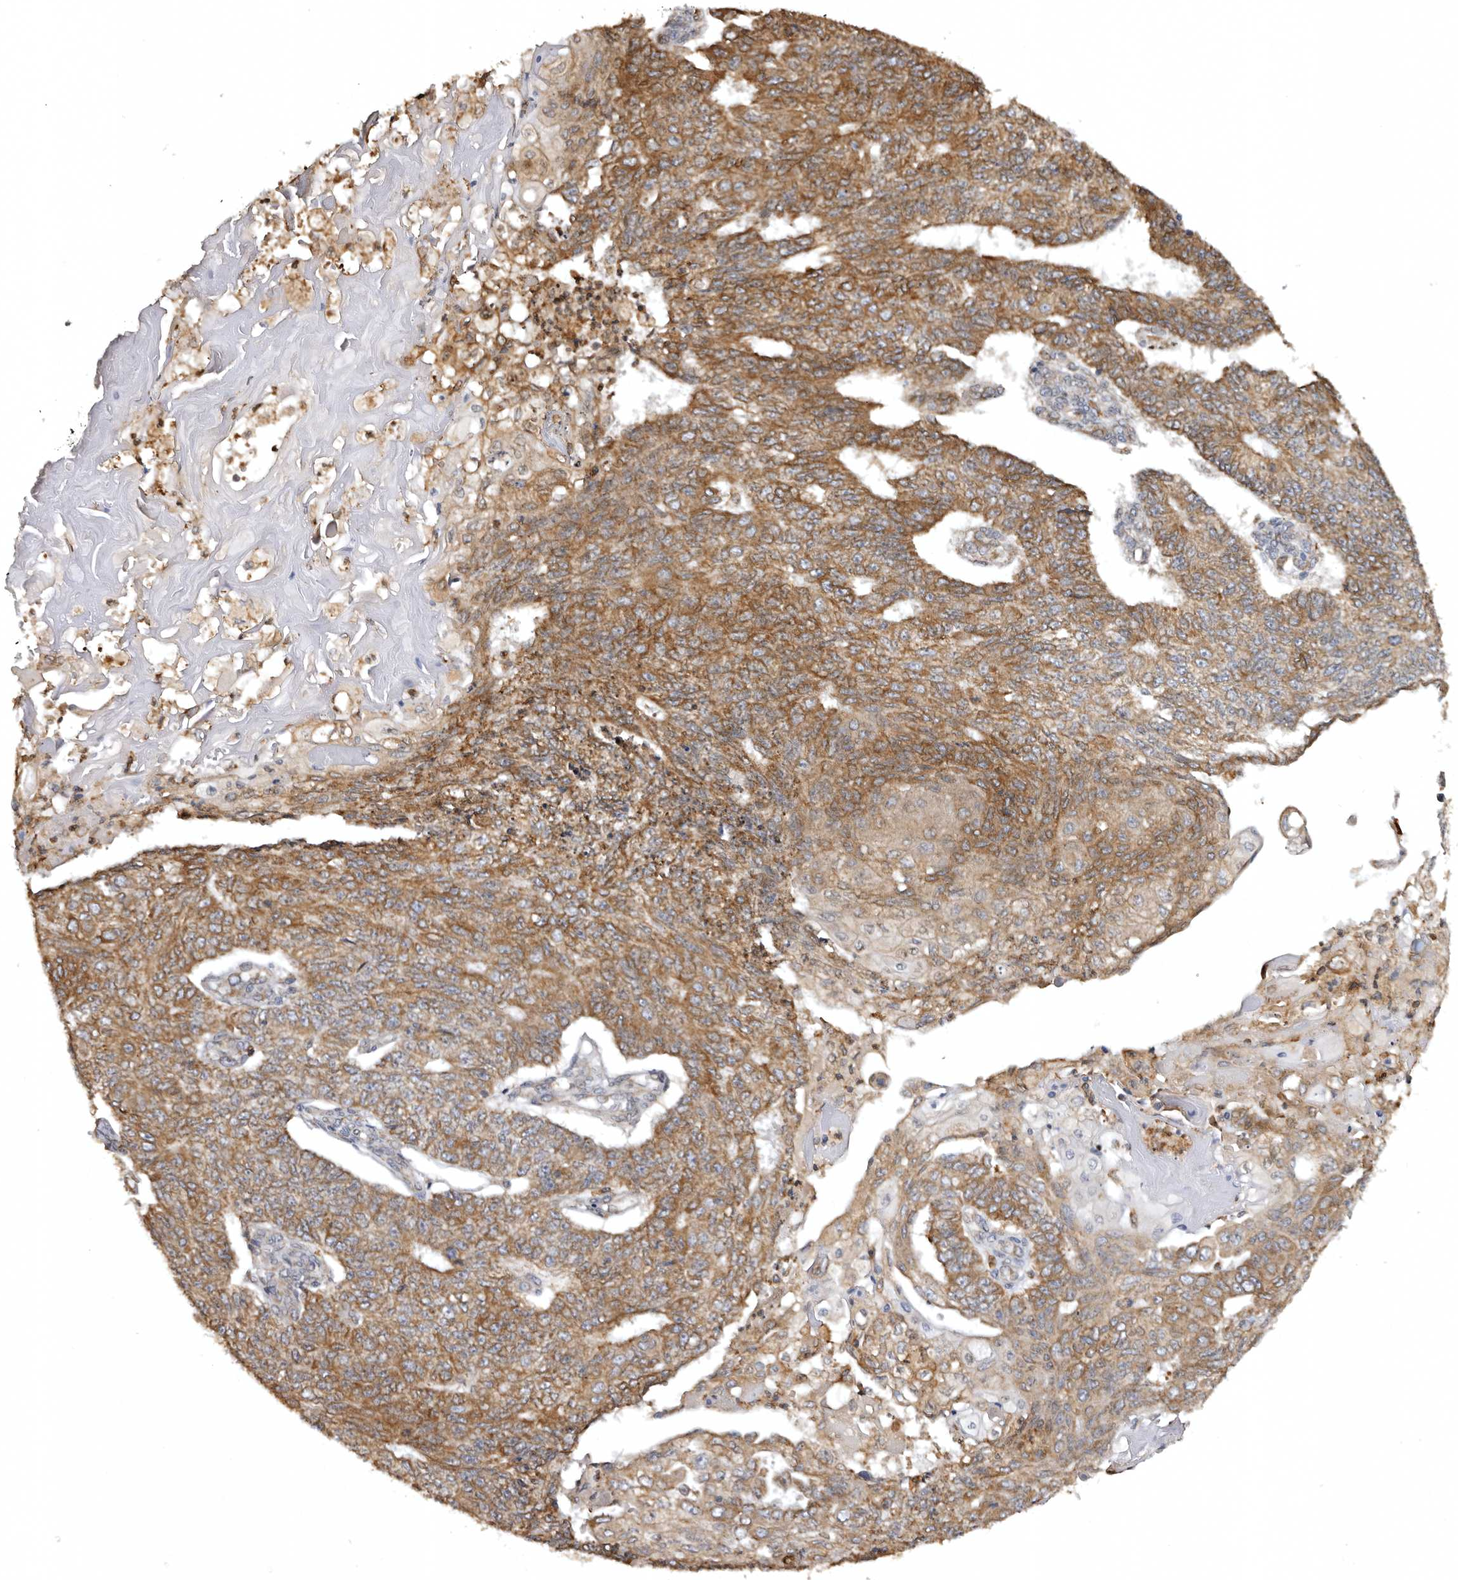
{"staining": {"intensity": "moderate", "quantity": ">75%", "location": "cytoplasmic/membranous"}, "tissue": "endometrial cancer", "cell_type": "Tumor cells", "image_type": "cancer", "snomed": [{"axis": "morphology", "description": "Adenocarcinoma, NOS"}, {"axis": "topography", "description": "Endometrium"}], "caption": "Tumor cells exhibit medium levels of moderate cytoplasmic/membranous expression in about >75% of cells in human endometrial adenocarcinoma.", "gene": "INKA2", "patient": {"sex": "female", "age": 32}}